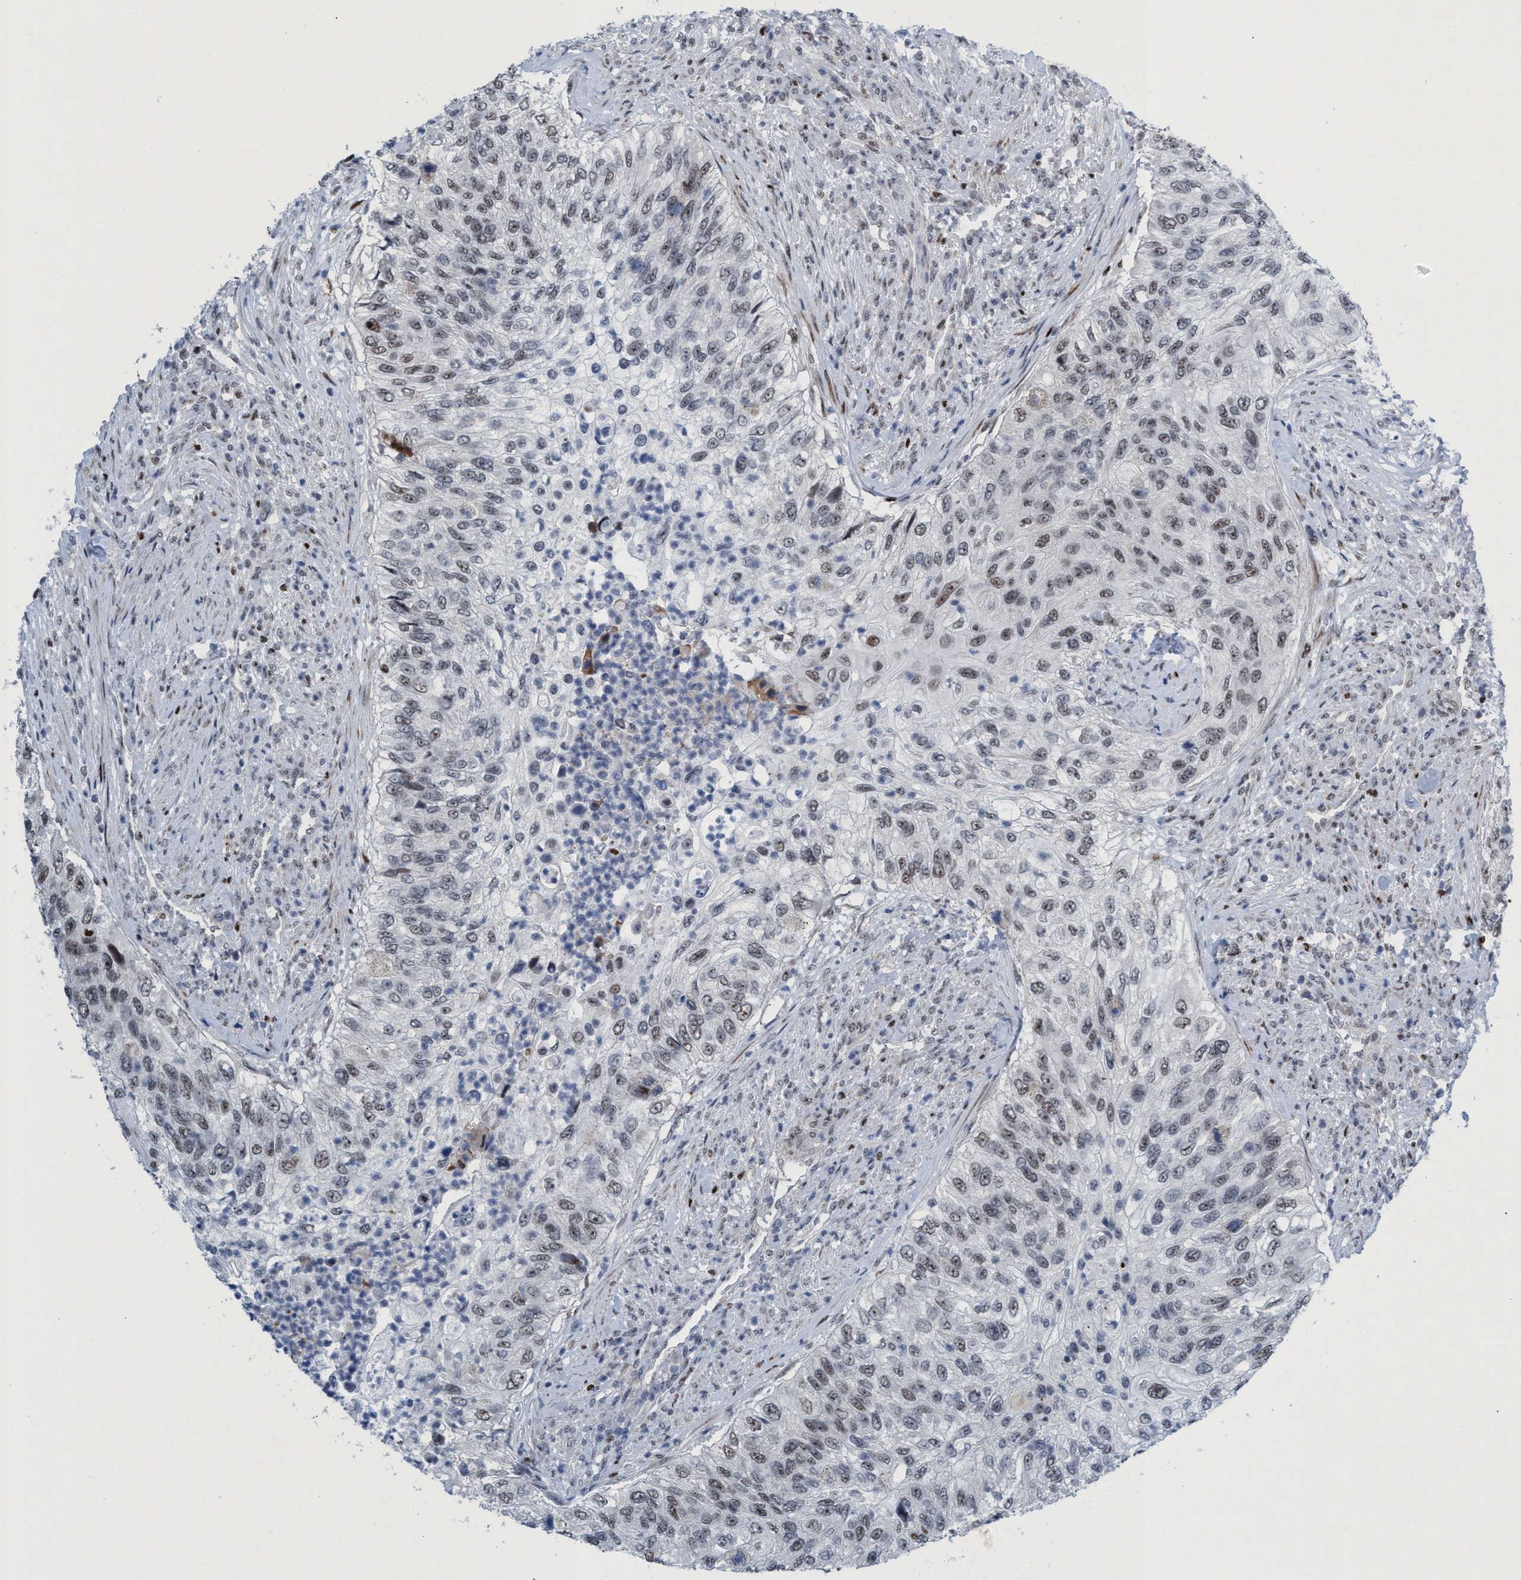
{"staining": {"intensity": "weak", "quantity": ">75%", "location": "nuclear"}, "tissue": "urothelial cancer", "cell_type": "Tumor cells", "image_type": "cancer", "snomed": [{"axis": "morphology", "description": "Urothelial carcinoma, High grade"}, {"axis": "topography", "description": "Urinary bladder"}], "caption": "The micrograph reveals immunohistochemical staining of urothelial carcinoma (high-grade). There is weak nuclear positivity is seen in approximately >75% of tumor cells. (DAB (3,3'-diaminobenzidine) = brown stain, brightfield microscopy at high magnification).", "gene": "CWC27", "patient": {"sex": "female", "age": 60}}